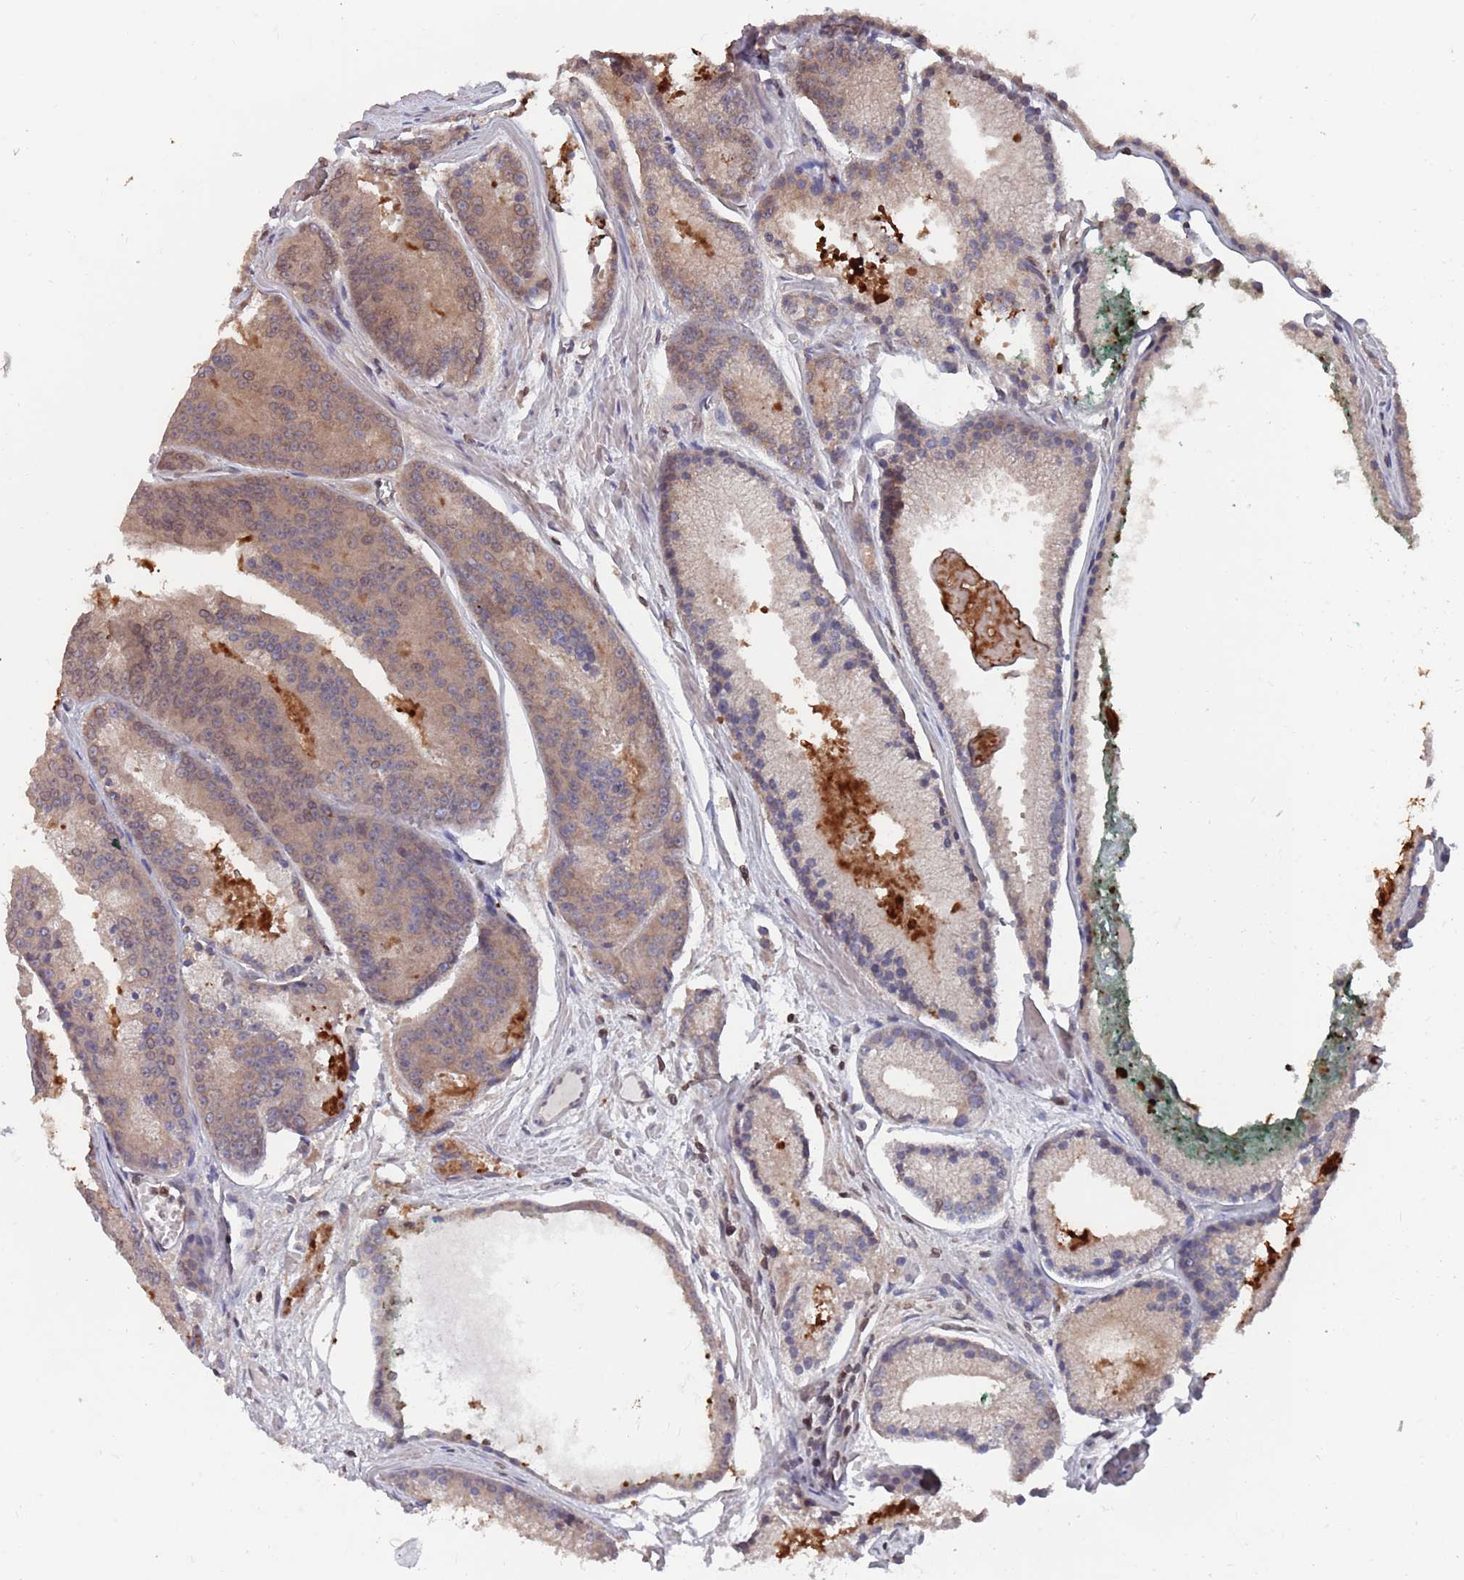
{"staining": {"intensity": "weak", "quantity": "25%-75%", "location": "cytoplasmic/membranous"}, "tissue": "prostate cancer", "cell_type": "Tumor cells", "image_type": "cancer", "snomed": [{"axis": "morphology", "description": "Adenocarcinoma, High grade"}, {"axis": "topography", "description": "Prostate"}], "caption": "Prostate cancer (adenocarcinoma (high-grade)) stained for a protein (brown) reveals weak cytoplasmic/membranous positive expression in about 25%-75% of tumor cells.", "gene": "SDHAF3", "patient": {"sex": "male", "age": 61}}